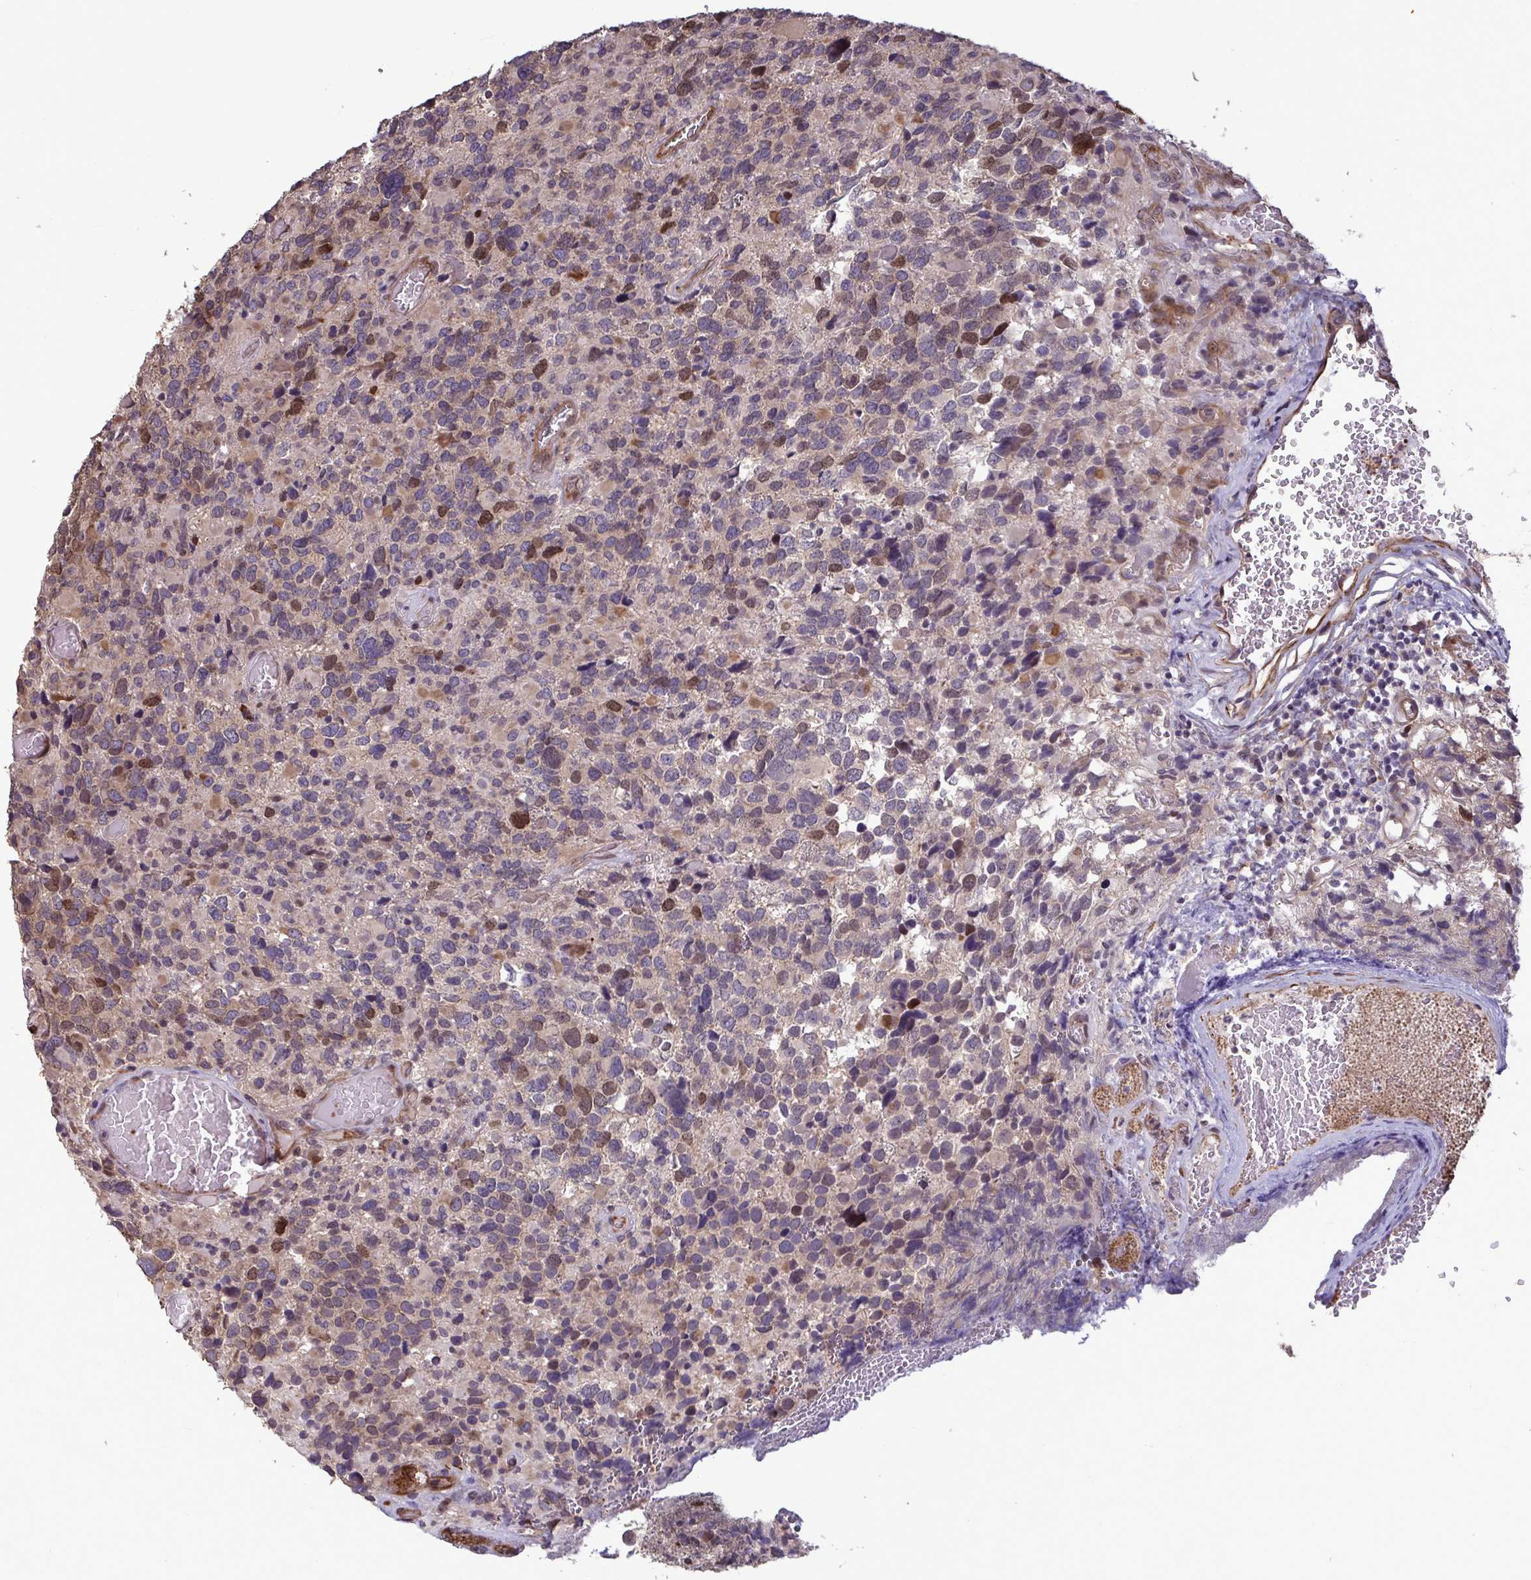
{"staining": {"intensity": "moderate", "quantity": "<25%", "location": "nuclear"}, "tissue": "glioma", "cell_type": "Tumor cells", "image_type": "cancer", "snomed": [{"axis": "morphology", "description": "Glioma, malignant, High grade"}, {"axis": "topography", "description": "Brain"}], "caption": "Immunohistochemical staining of human malignant high-grade glioma exhibits low levels of moderate nuclear staining in about <25% of tumor cells.", "gene": "IPO5", "patient": {"sex": "female", "age": 40}}